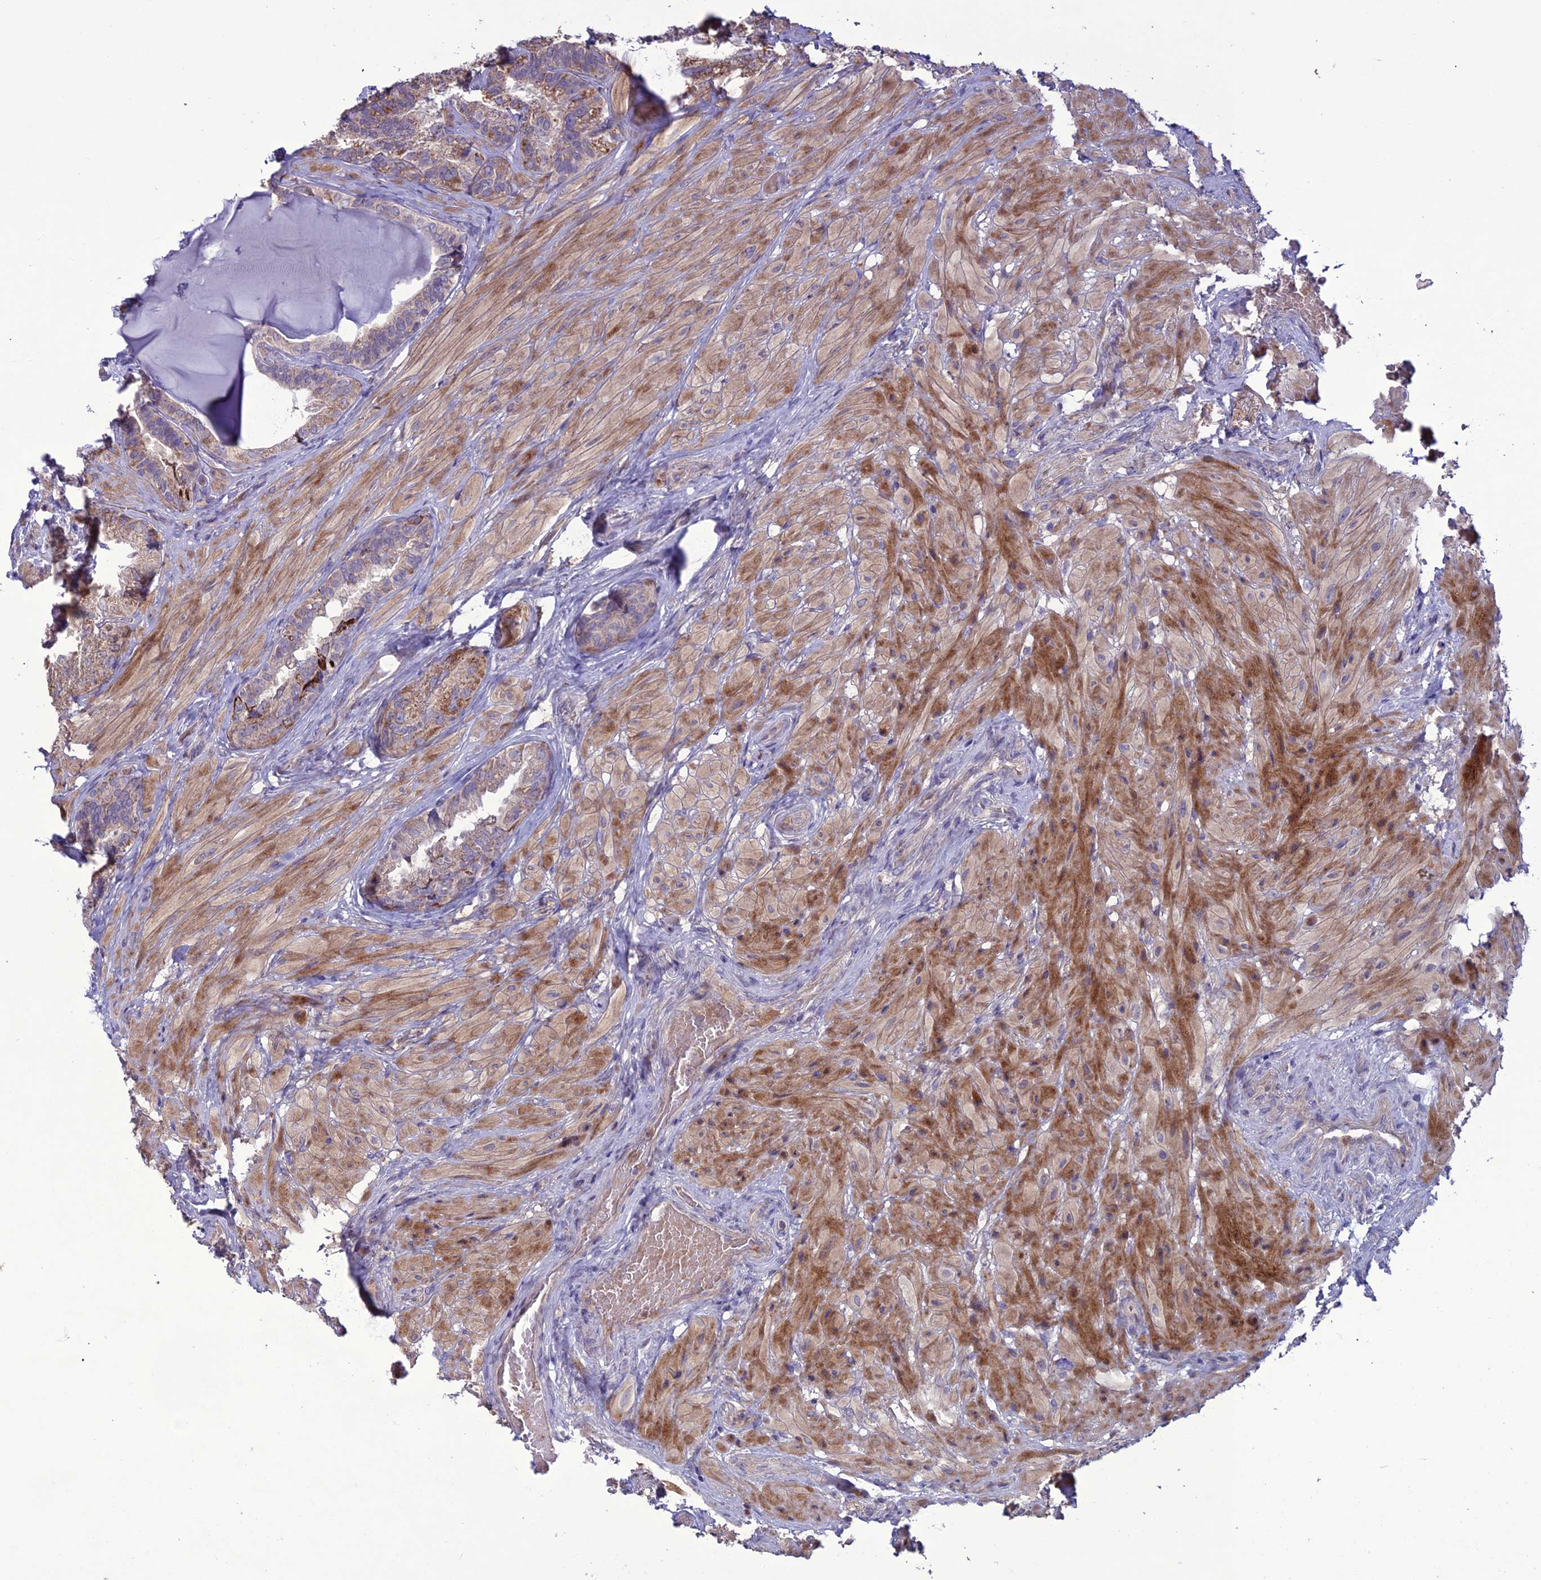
{"staining": {"intensity": "moderate", "quantity": "25%-75%", "location": "cytoplasmic/membranous"}, "tissue": "seminal vesicle", "cell_type": "Glandular cells", "image_type": "normal", "snomed": [{"axis": "morphology", "description": "Normal tissue, NOS"}, {"axis": "topography", "description": "Prostate and seminal vesicle, NOS"}, {"axis": "topography", "description": "Prostate"}, {"axis": "topography", "description": "Seminal veicle"}], "caption": "Protein staining displays moderate cytoplasmic/membranous positivity in approximately 25%-75% of glandular cells in benign seminal vesicle.", "gene": "C2orf76", "patient": {"sex": "male", "age": 67}}